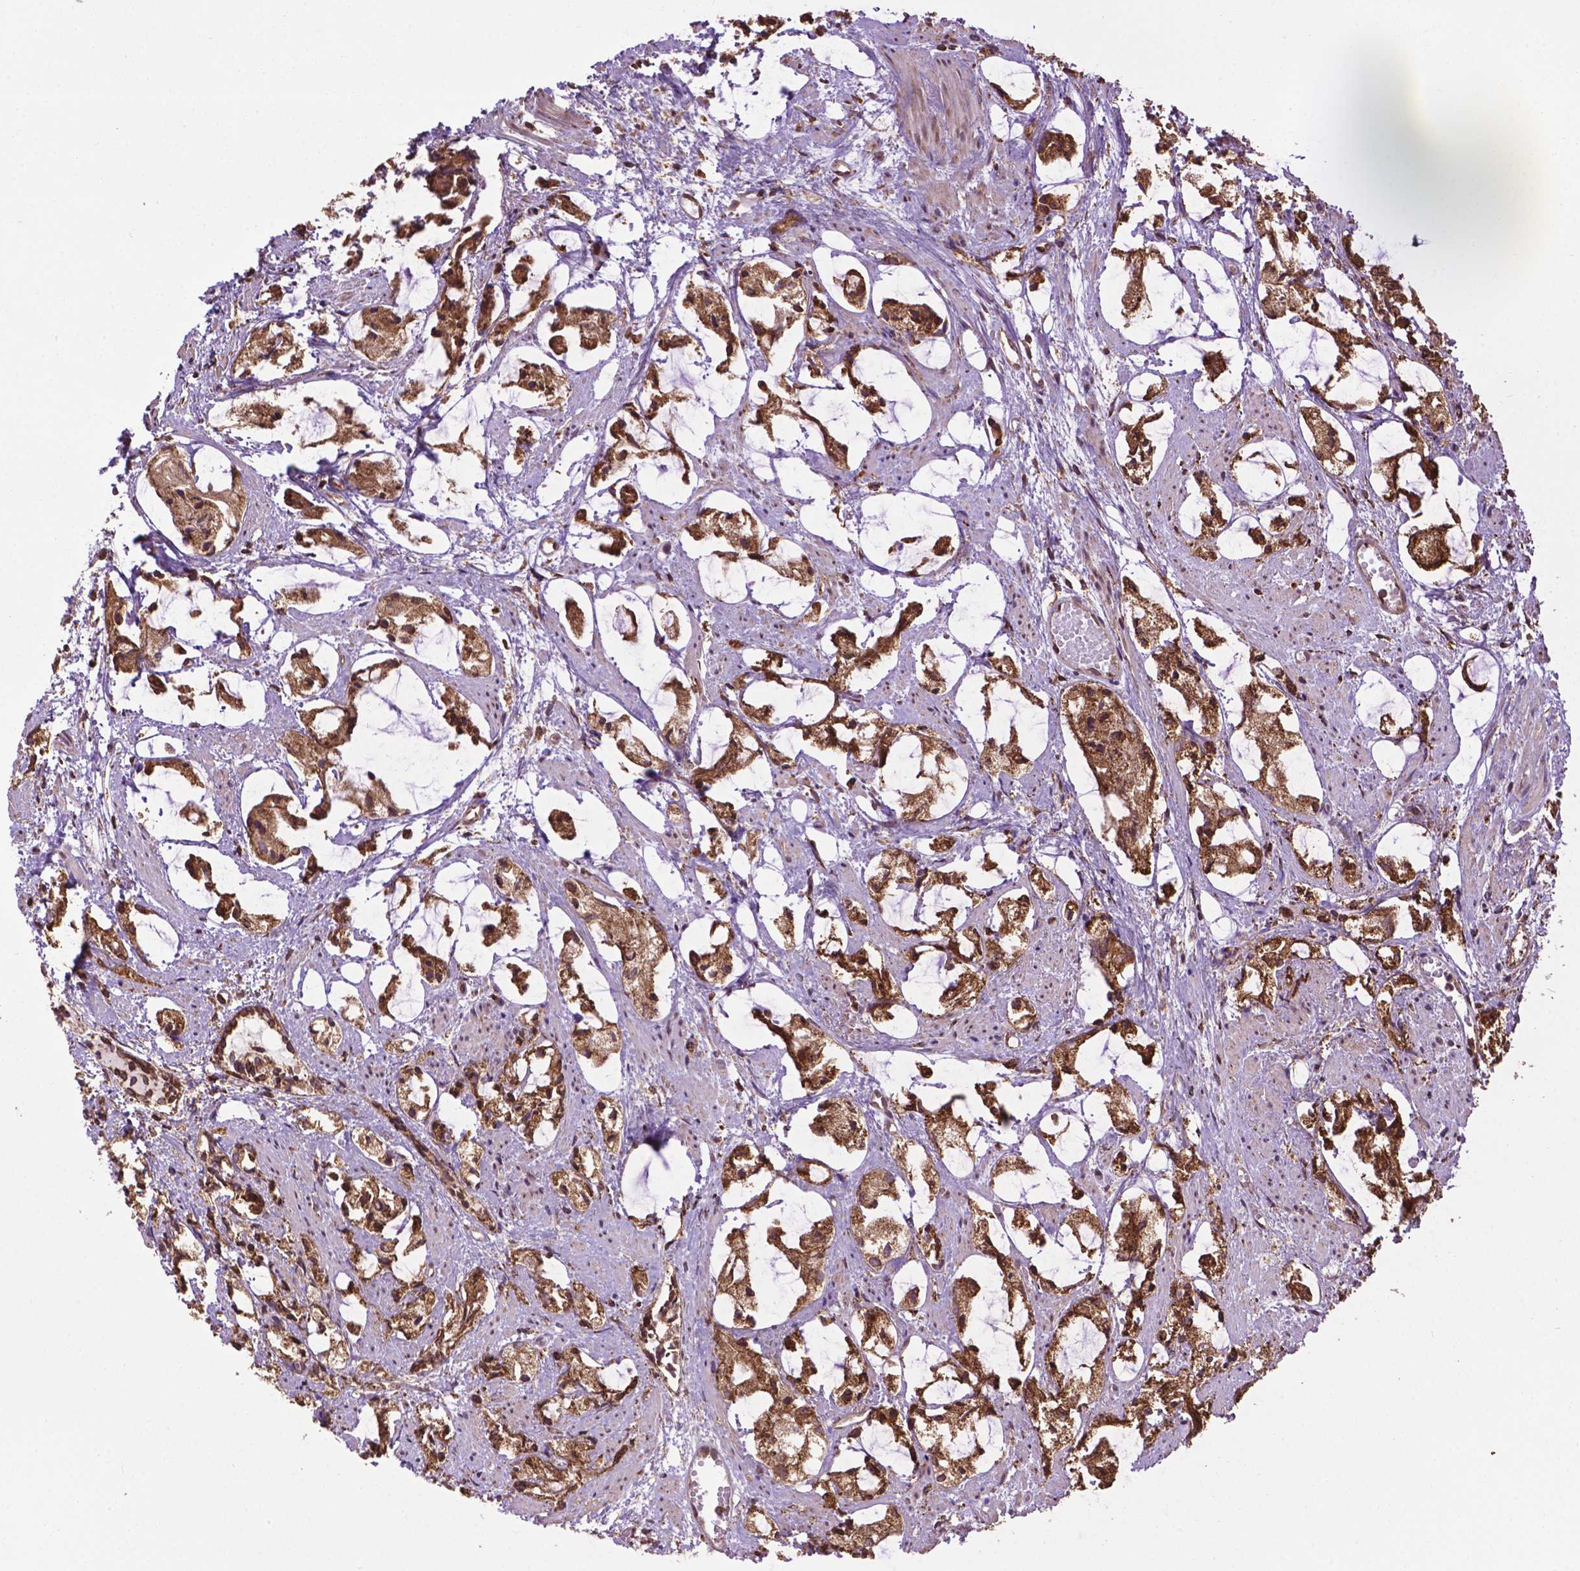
{"staining": {"intensity": "strong", "quantity": ">75%", "location": "cytoplasmic/membranous,nuclear"}, "tissue": "prostate cancer", "cell_type": "Tumor cells", "image_type": "cancer", "snomed": [{"axis": "morphology", "description": "Adenocarcinoma, High grade"}, {"axis": "topography", "description": "Prostate"}], "caption": "Protein expression analysis of human prostate cancer (adenocarcinoma (high-grade)) reveals strong cytoplasmic/membranous and nuclear positivity in about >75% of tumor cells. The protein is stained brown, and the nuclei are stained in blue (DAB IHC with brightfield microscopy, high magnification).", "gene": "GANAB", "patient": {"sex": "male", "age": 85}}